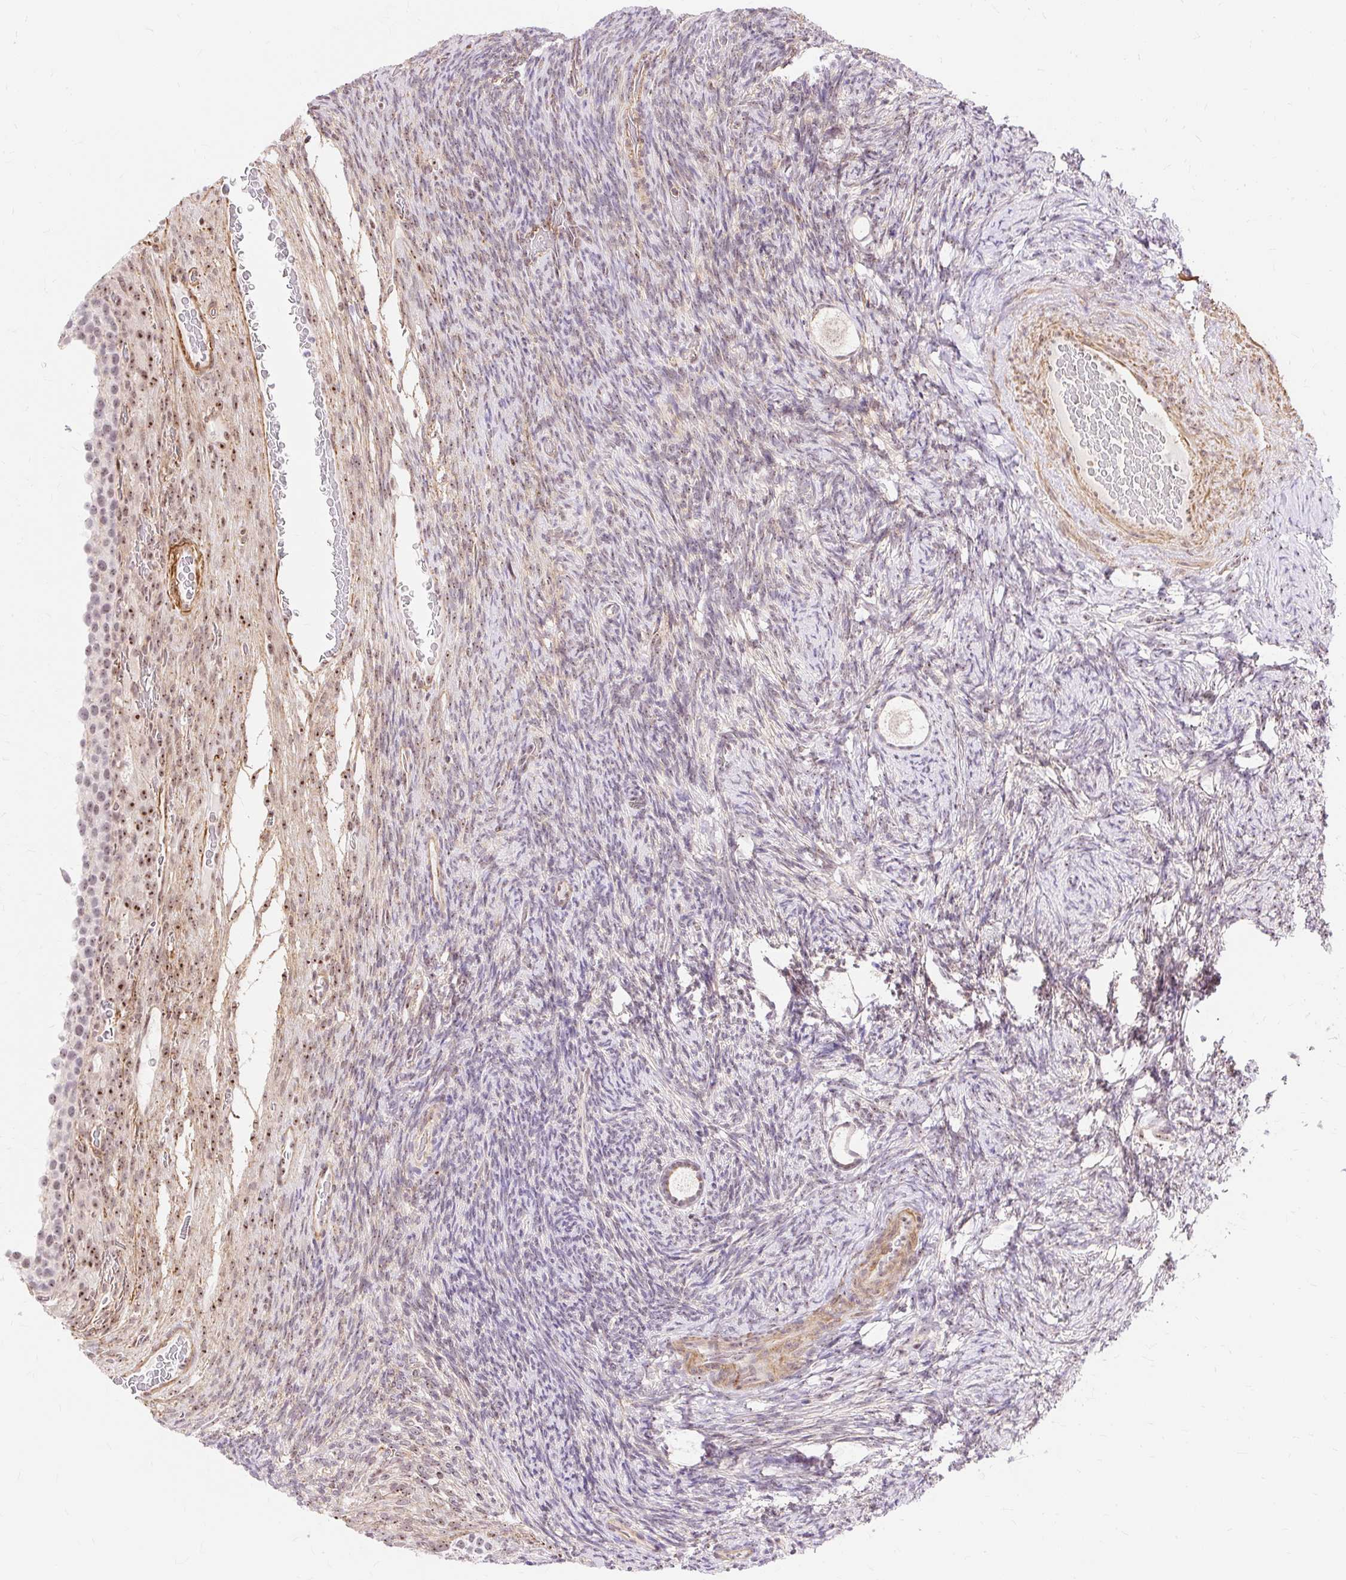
{"staining": {"intensity": "weak", "quantity": "25%-75%", "location": "nuclear"}, "tissue": "ovary", "cell_type": "Follicle cells", "image_type": "normal", "snomed": [{"axis": "morphology", "description": "Normal tissue, NOS"}, {"axis": "topography", "description": "Ovary"}], "caption": "Benign ovary exhibits weak nuclear expression in about 25%-75% of follicle cells, visualized by immunohistochemistry.", "gene": "OBP2A", "patient": {"sex": "female", "age": 34}}